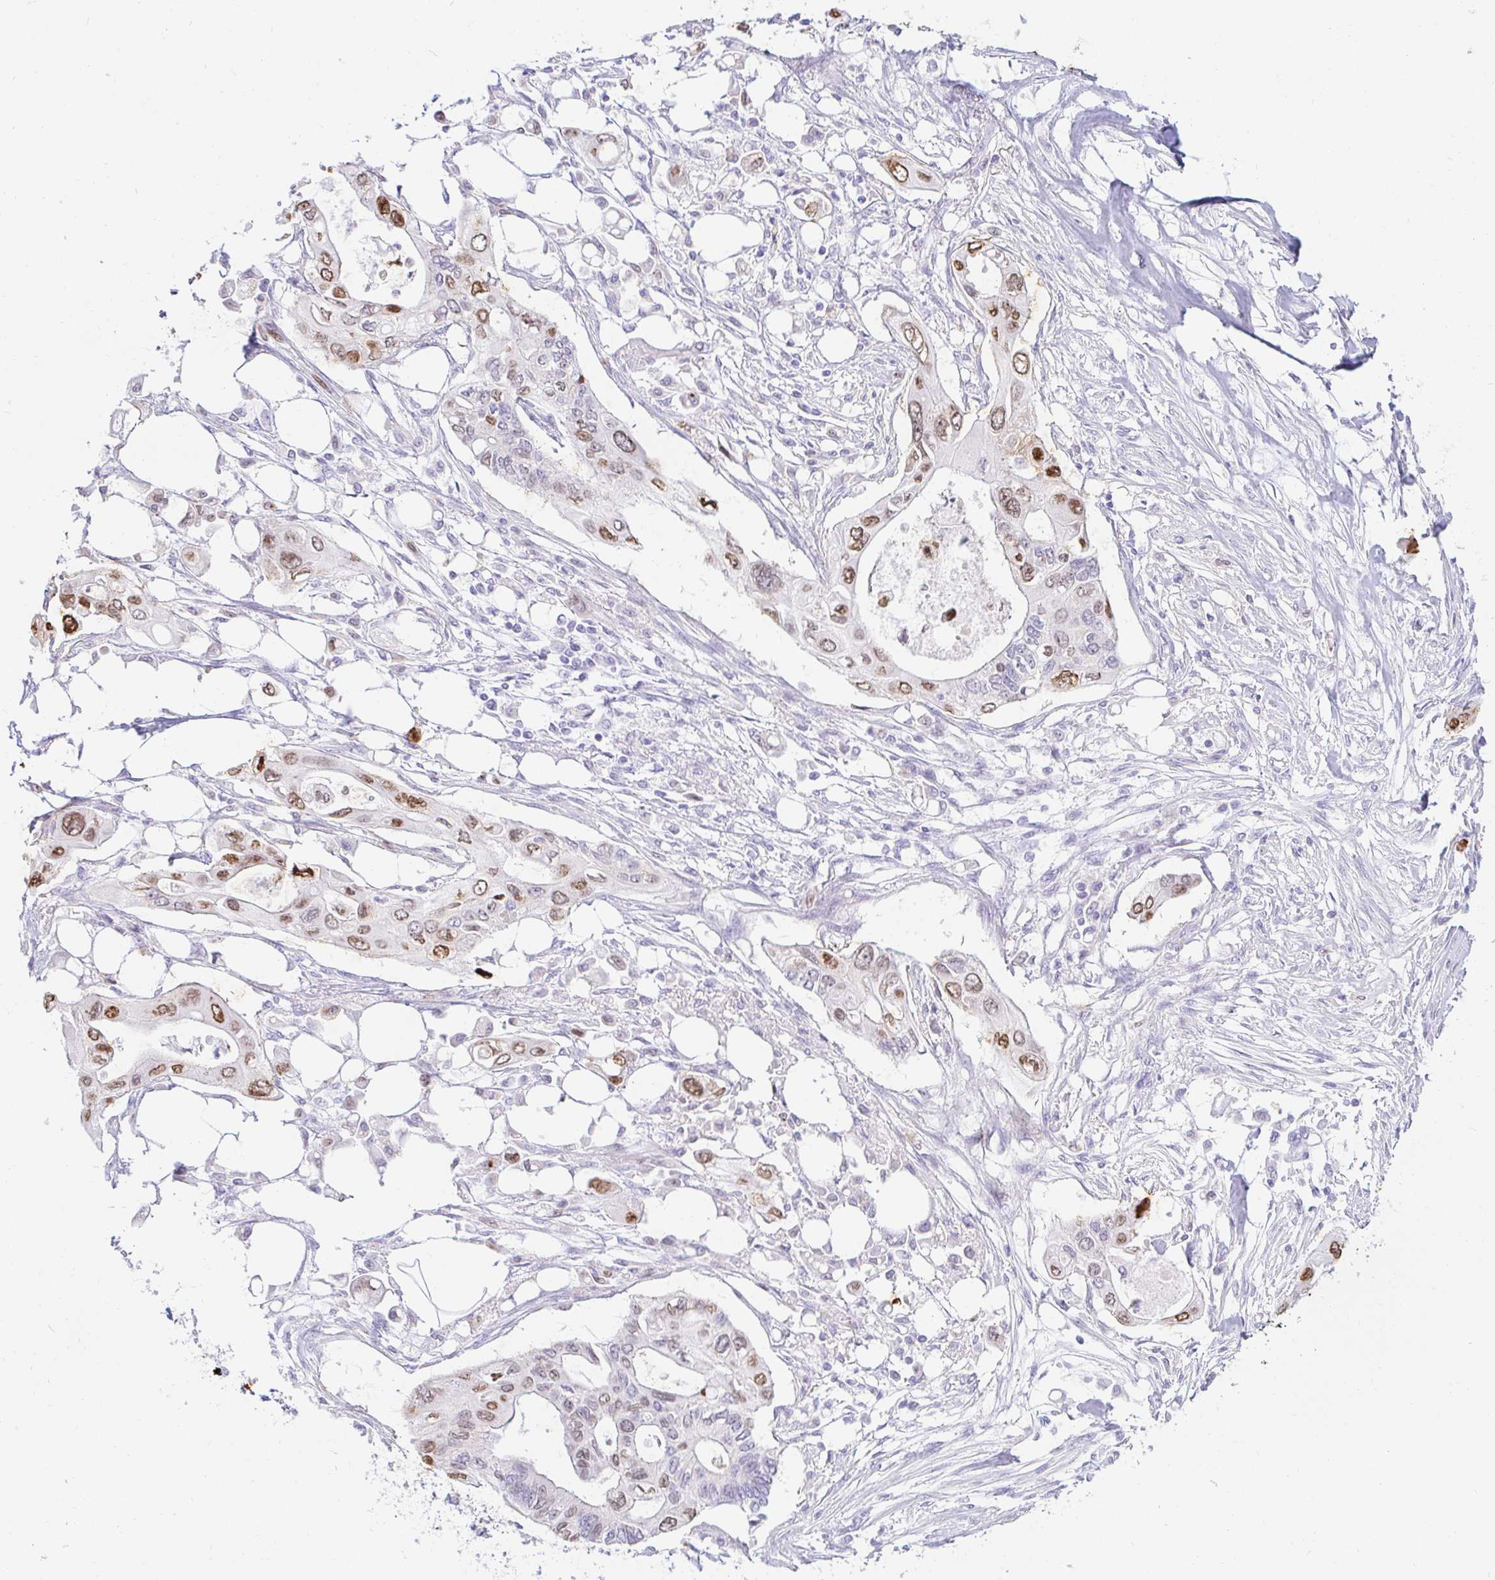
{"staining": {"intensity": "moderate", "quantity": ">75%", "location": "nuclear"}, "tissue": "pancreatic cancer", "cell_type": "Tumor cells", "image_type": "cancer", "snomed": [{"axis": "morphology", "description": "Adenocarcinoma, NOS"}, {"axis": "topography", "description": "Pancreas"}], "caption": "A micrograph of adenocarcinoma (pancreatic) stained for a protein exhibits moderate nuclear brown staining in tumor cells.", "gene": "CAPSL", "patient": {"sex": "female", "age": 63}}